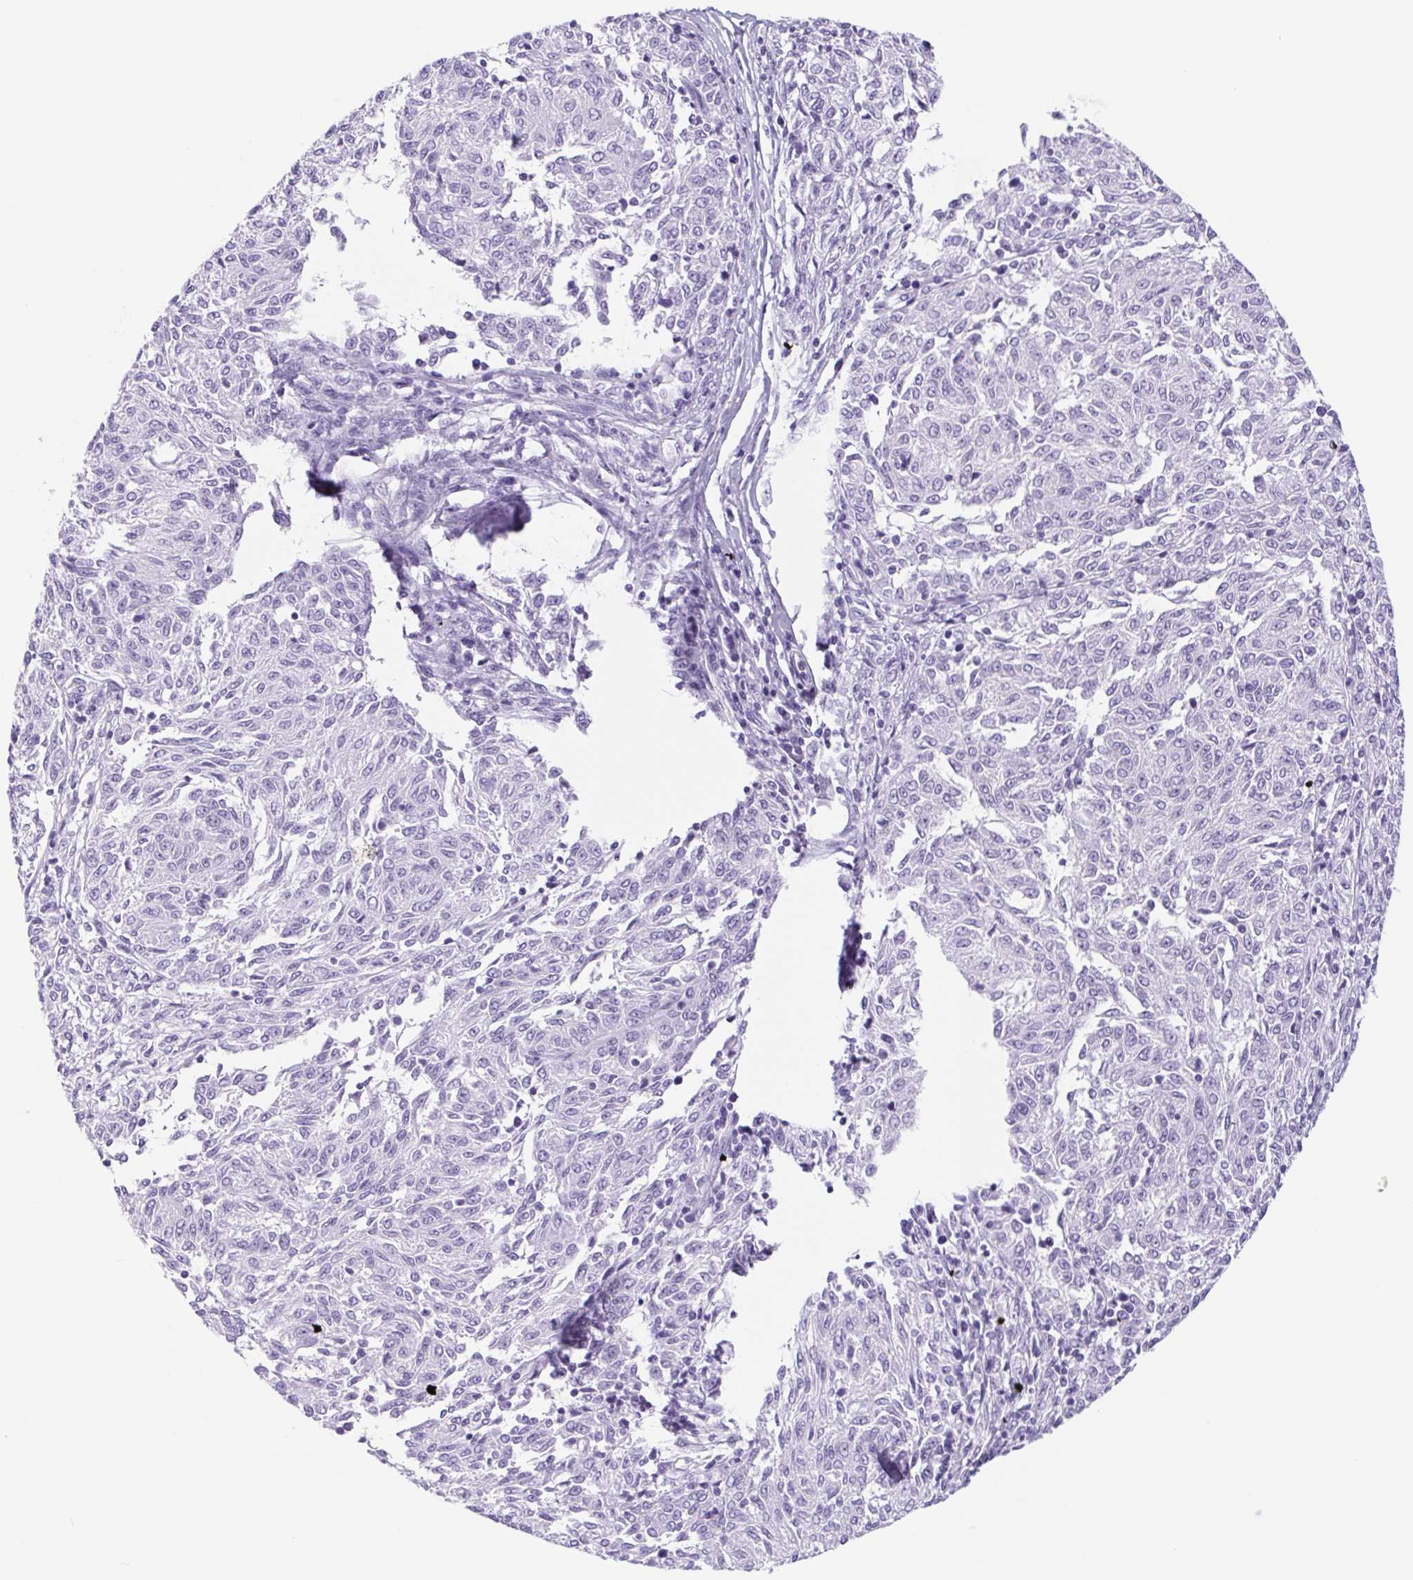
{"staining": {"intensity": "negative", "quantity": "none", "location": "none"}, "tissue": "melanoma", "cell_type": "Tumor cells", "image_type": "cancer", "snomed": [{"axis": "morphology", "description": "Malignant melanoma, NOS"}, {"axis": "topography", "description": "Skin"}], "caption": "Immunohistochemical staining of human melanoma displays no significant expression in tumor cells. Brightfield microscopy of IHC stained with DAB (3,3'-diaminobenzidine) (brown) and hematoxylin (blue), captured at high magnification.", "gene": "CYP21A2", "patient": {"sex": "female", "age": 72}}